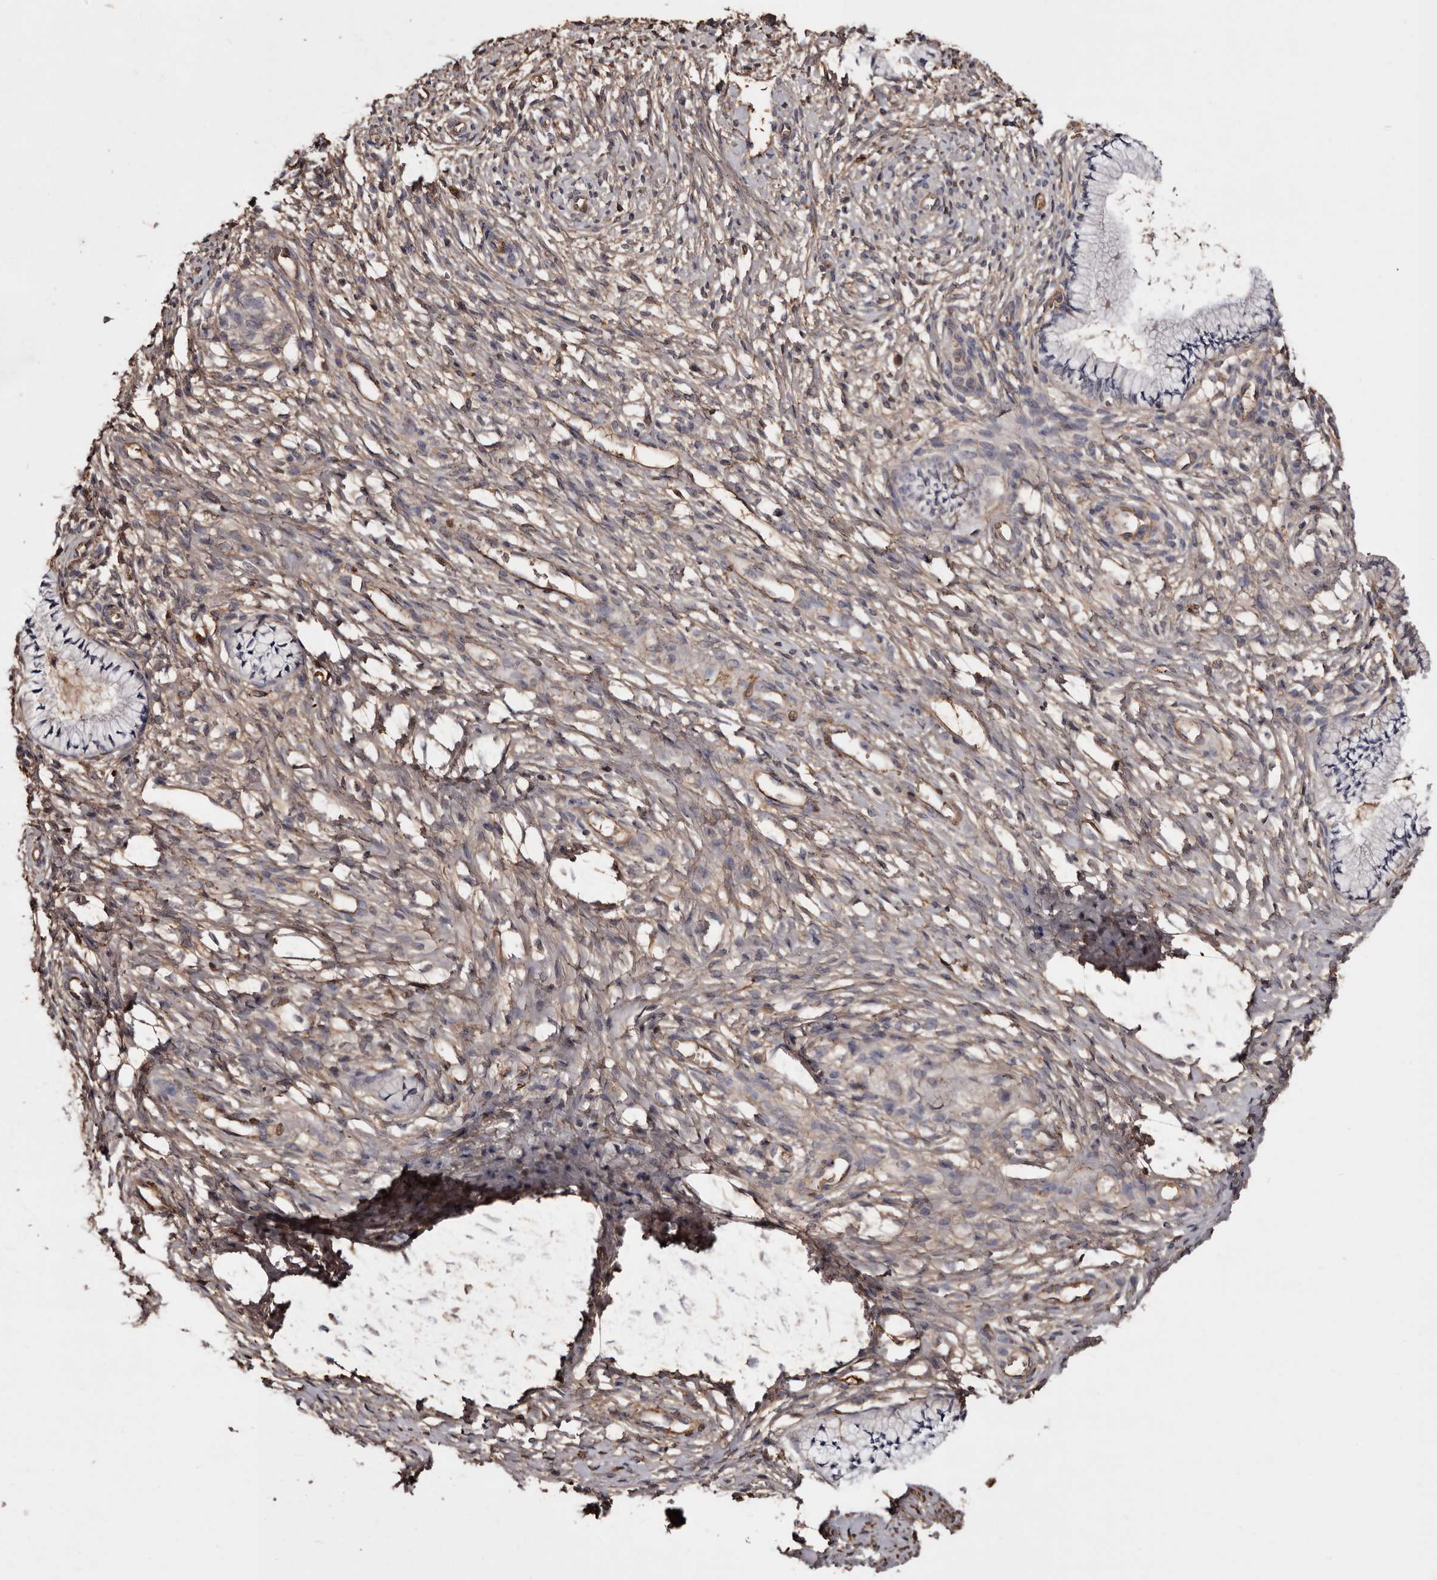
{"staining": {"intensity": "weak", "quantity": "25%-75%", "location": "cytoplasmic/membranous"}, "tissue": "cervix", "cell_type": "Glandular cells", "image_type": "normal", "snomed": [{"axis": "morphology", "description": "Normal tissue, NOS"}, {"axis": "topography", "description": "Cervix"}], "caption": "Human cervix stained for a protein (brown) displays weak cytoplasmic/membranous positive staining in approximately 25%-75% of glandular cells.", "gene": "CYP1B1", "patient": {"sex": "female", "age": 36}}